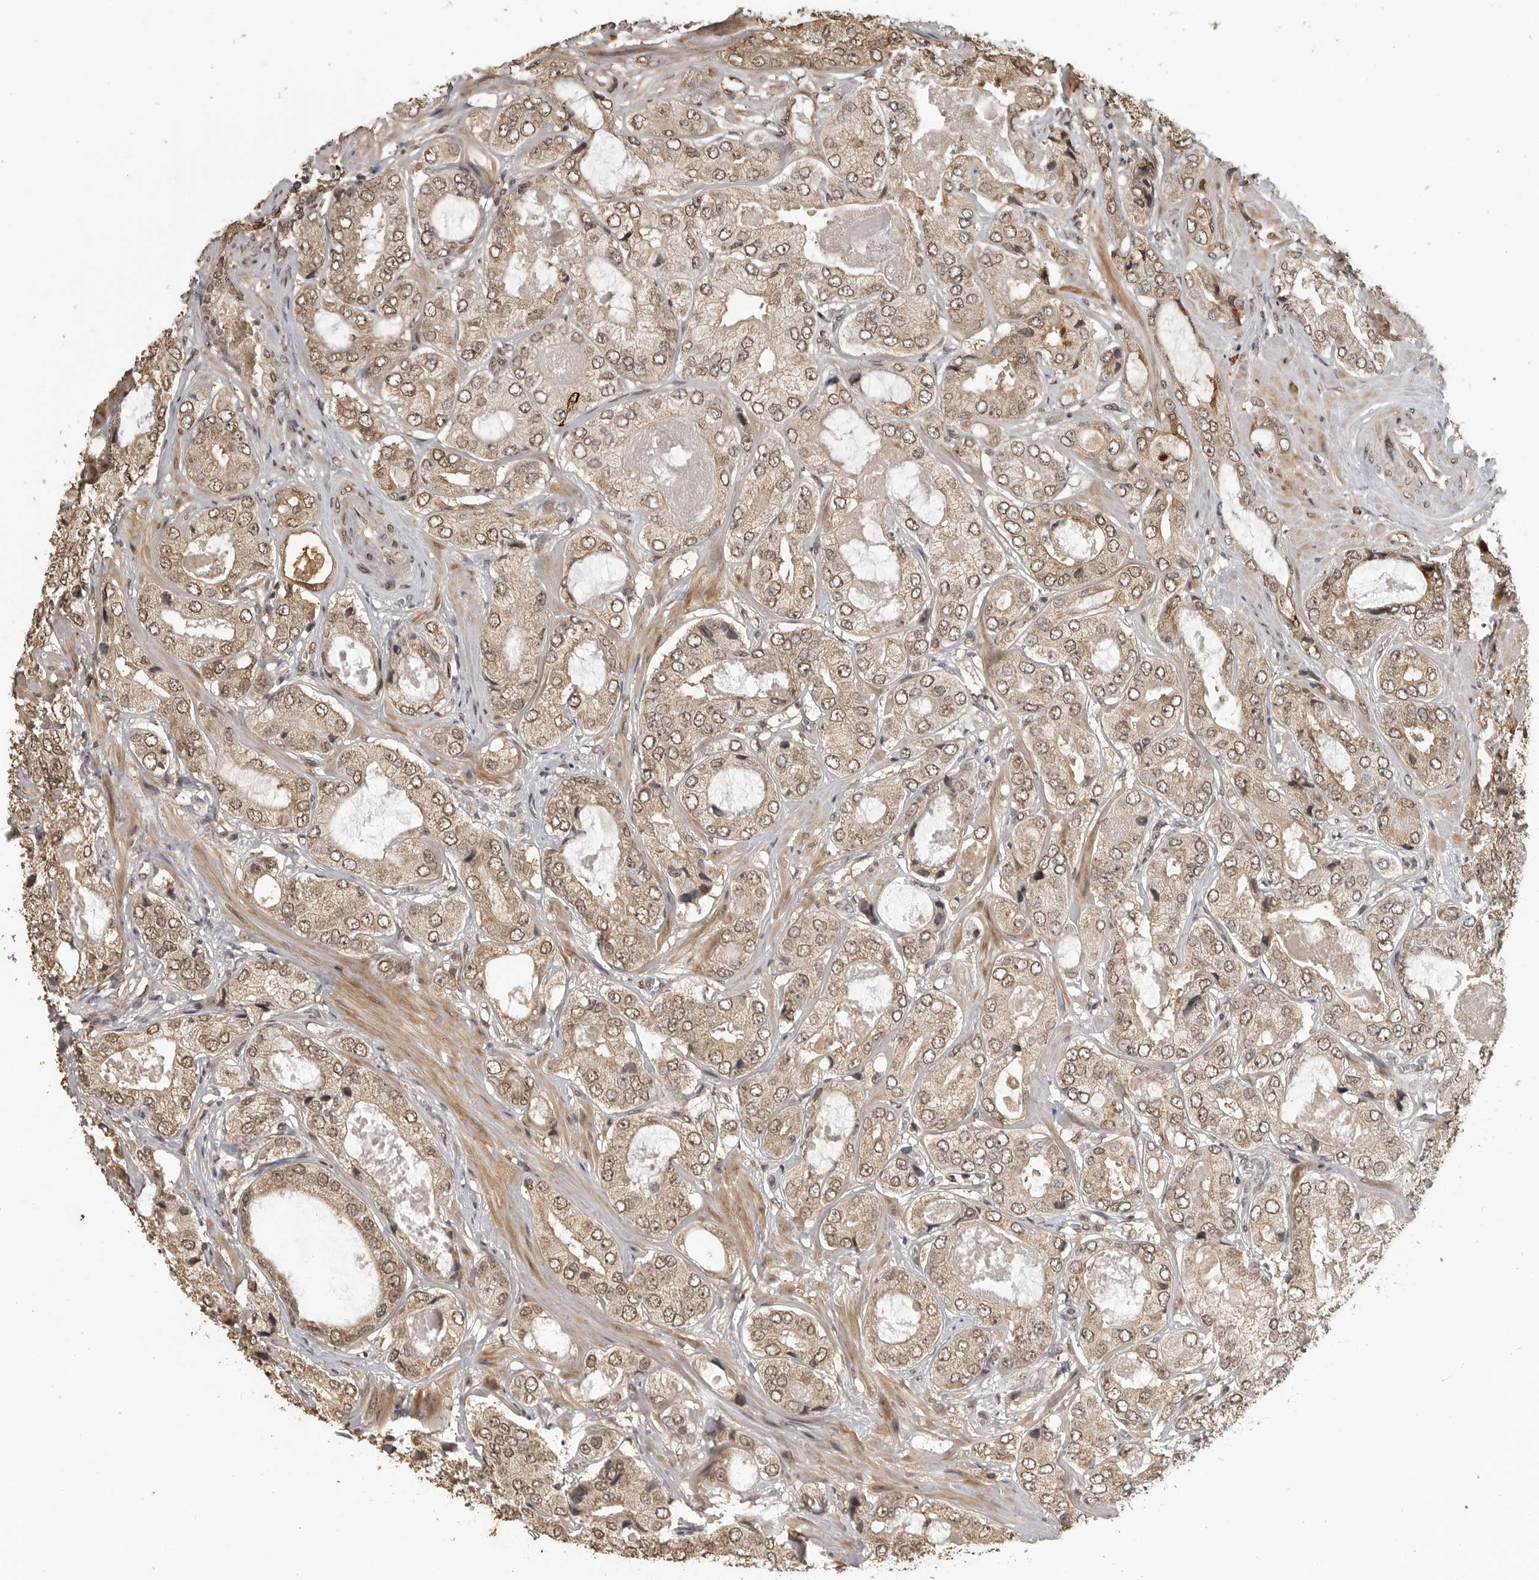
{"staining": {"intensity": "moderate", "quantity": "<25%", "location": "cytoplasmic/membranous,nuclear"}, "tissue": "prostate cancer", "cell_type": "Tumor cells", "image_type": "cancer", "snomed": [{"axis": "morphology", "description": "Adenocarcinoma, High grade"}, {"axis": "topography", "description": "Prostate"}], "caption": "An image of adenocarcinoma (high-grade) (prostate) stained for a protein exhibits moderate cytoplasmic/membranous and nuclear brown staining in tumor cells. The staining is performed using DAB (3,3'-diaminobenzidine) brown chromogen to label protein expression. The nuclei are counter-stained blue using hematoxylin.", "gene": "CLOCK", "patient": {"sex": "male", "age": 59}}